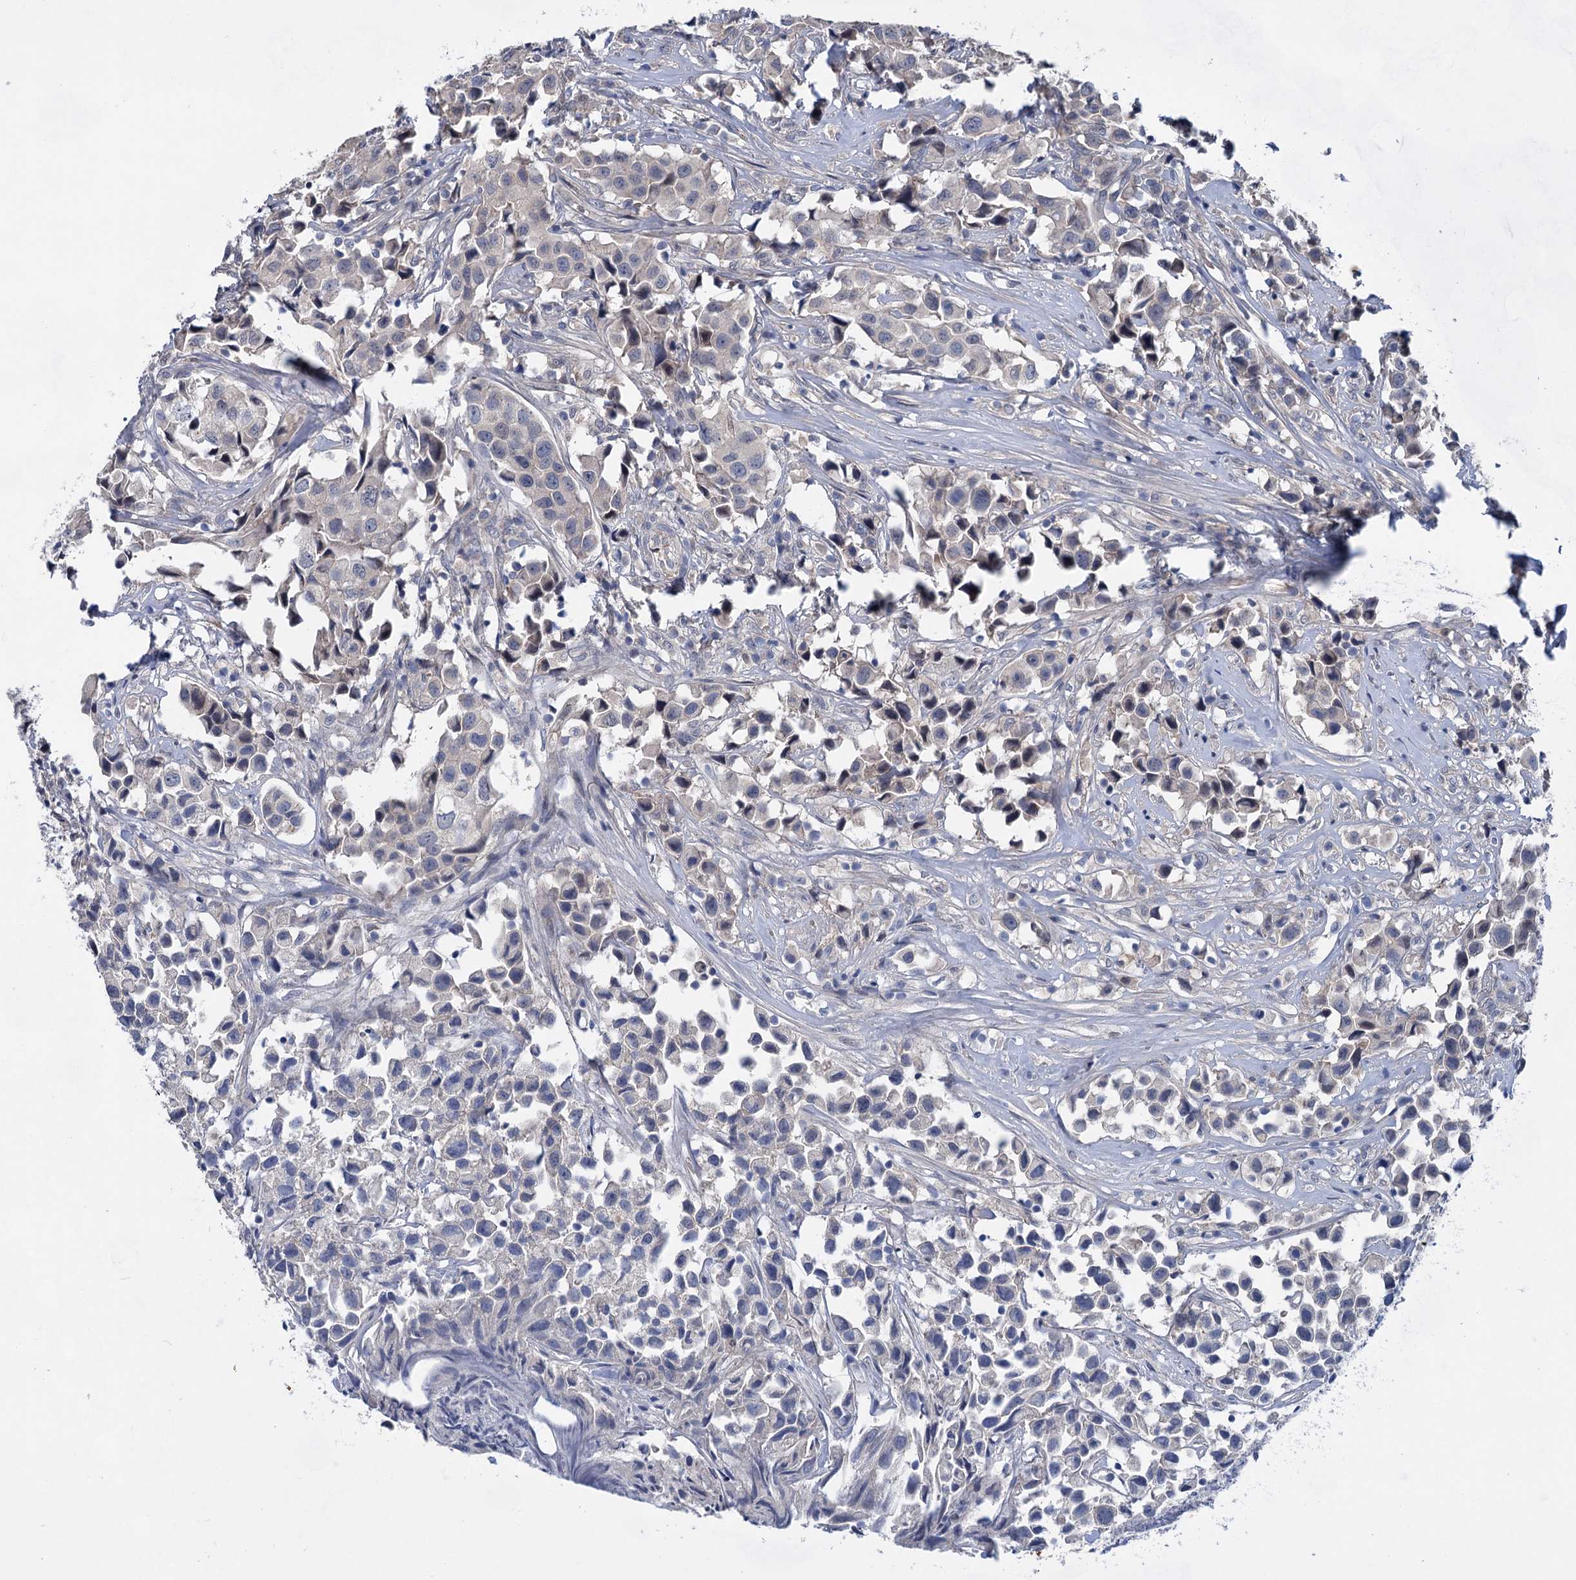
{"staining": {"intensity": "negative", "quantity": "none", "location": "none"}, "tissue": "urothelial cancer", "cell_type": "Tumor cells", "image_type": "cancer", "snomed": [{"axis": "morphology", "description": "Urothelial carcinoma, High grade"}, {"axis": "topography", "description": "Urinary bladder"}], "caption": "Urothelial cancer stained for a protein using immunohistochemistry exhibits no positivity tumor cells.", "gene": "MORN3", "patient": {"sex": "female", "age": 75}}